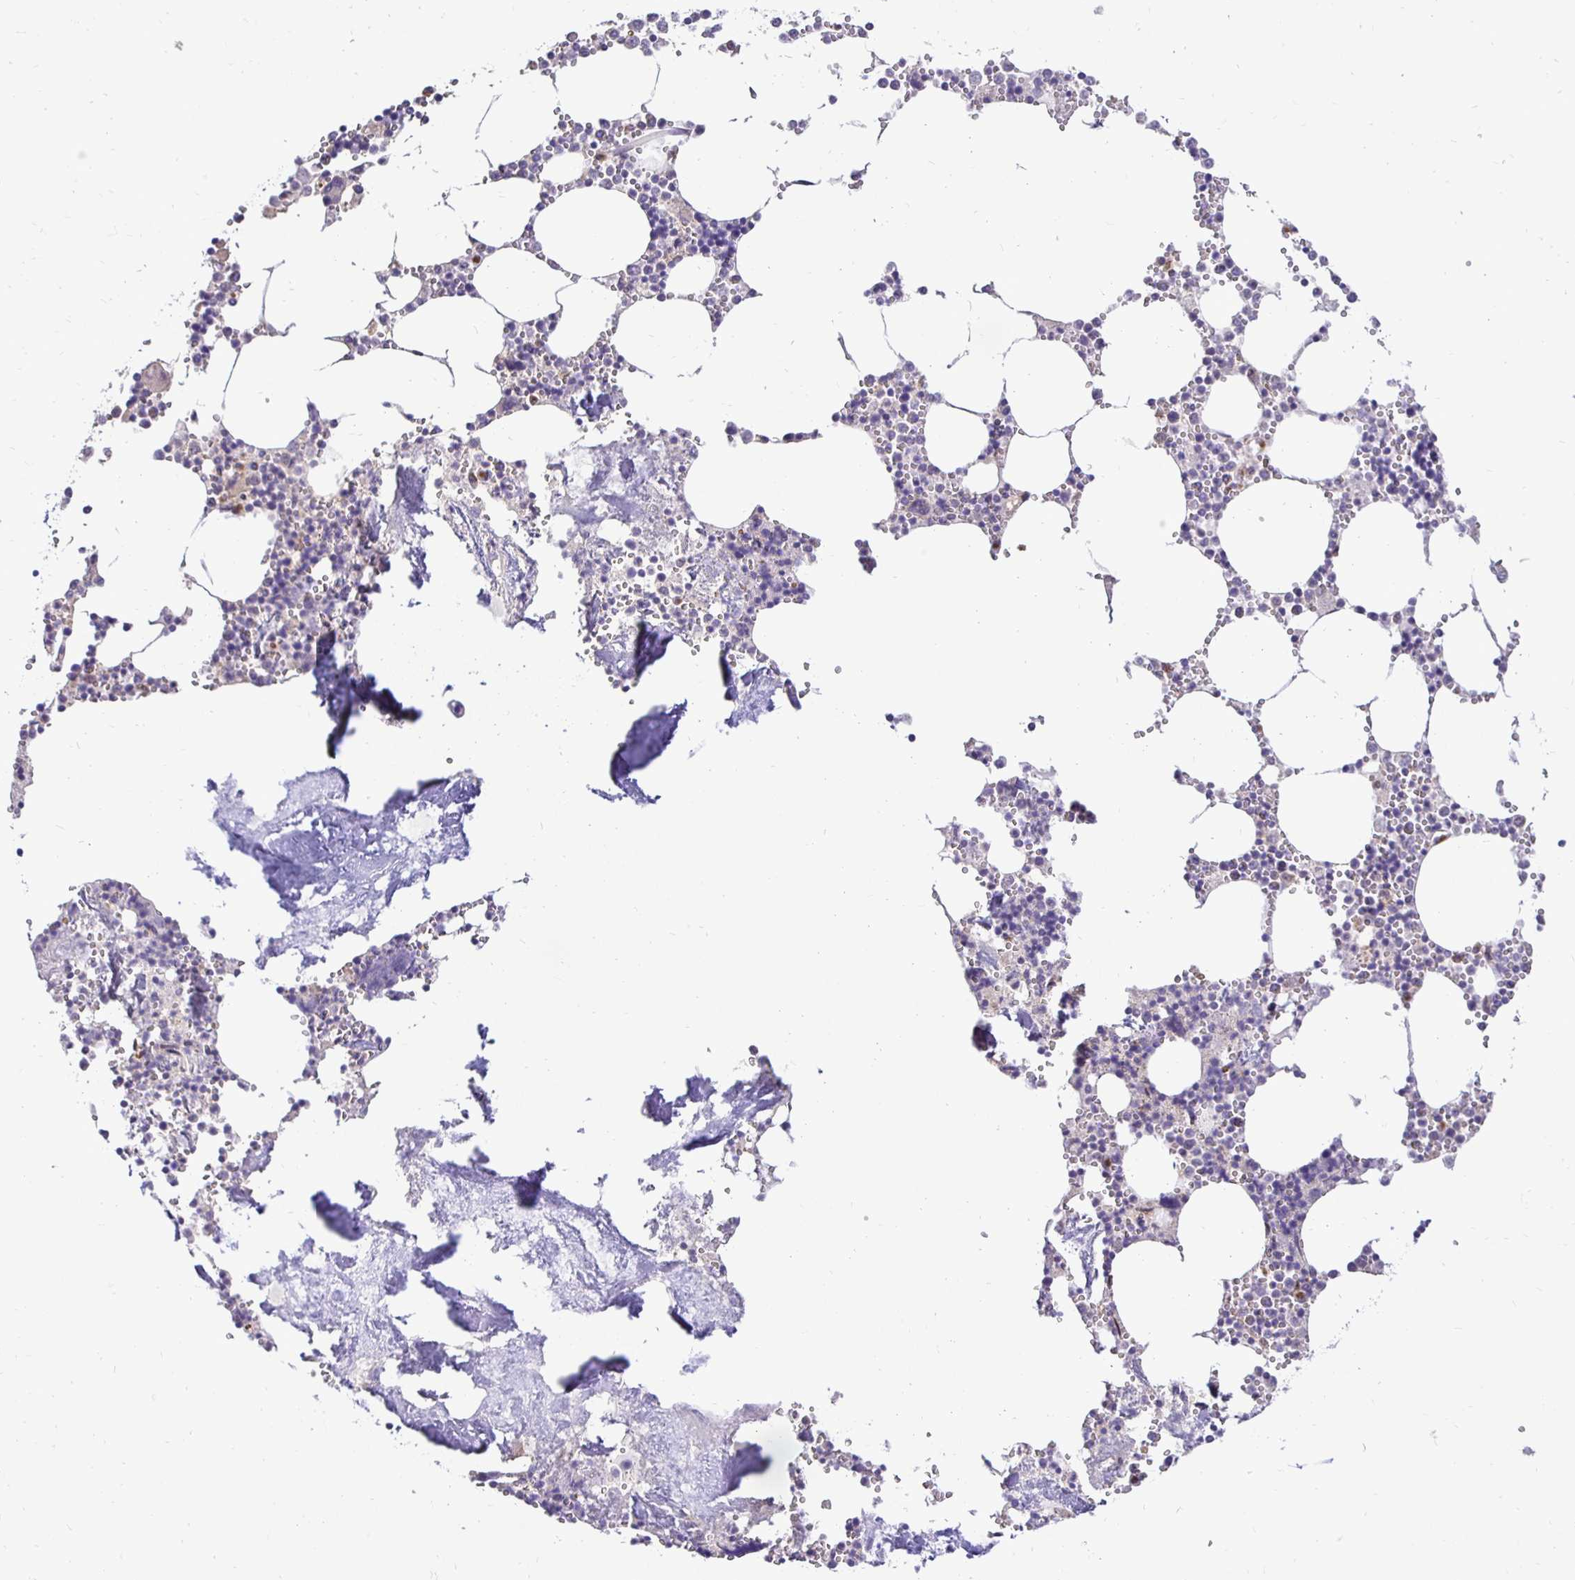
{"staining": {"intensity": "negative", "quantity": "none", "location": "none"}, "tissue": "bone marrow", "cell_type": "Hematopoietic cells", "image_type": "normal", "snomed": [{"axis": "morphology", "description": "Normal tissue, NOS"}, {"axis": "topography", "description": "Bone marrow"}], "caption": "Photomicrograph shows no significant protein expression in hematopoietic cells of benign bone marrow. The staining was performed using DAB (3,3'-diaminobenzidine) to visualize the protein expression in brown, while the nuclei were stained in blue with hematoxylin (Magnification: 20x).", "gene": "SLC9A1", "patient": {"sex": "male", "age": 54}}